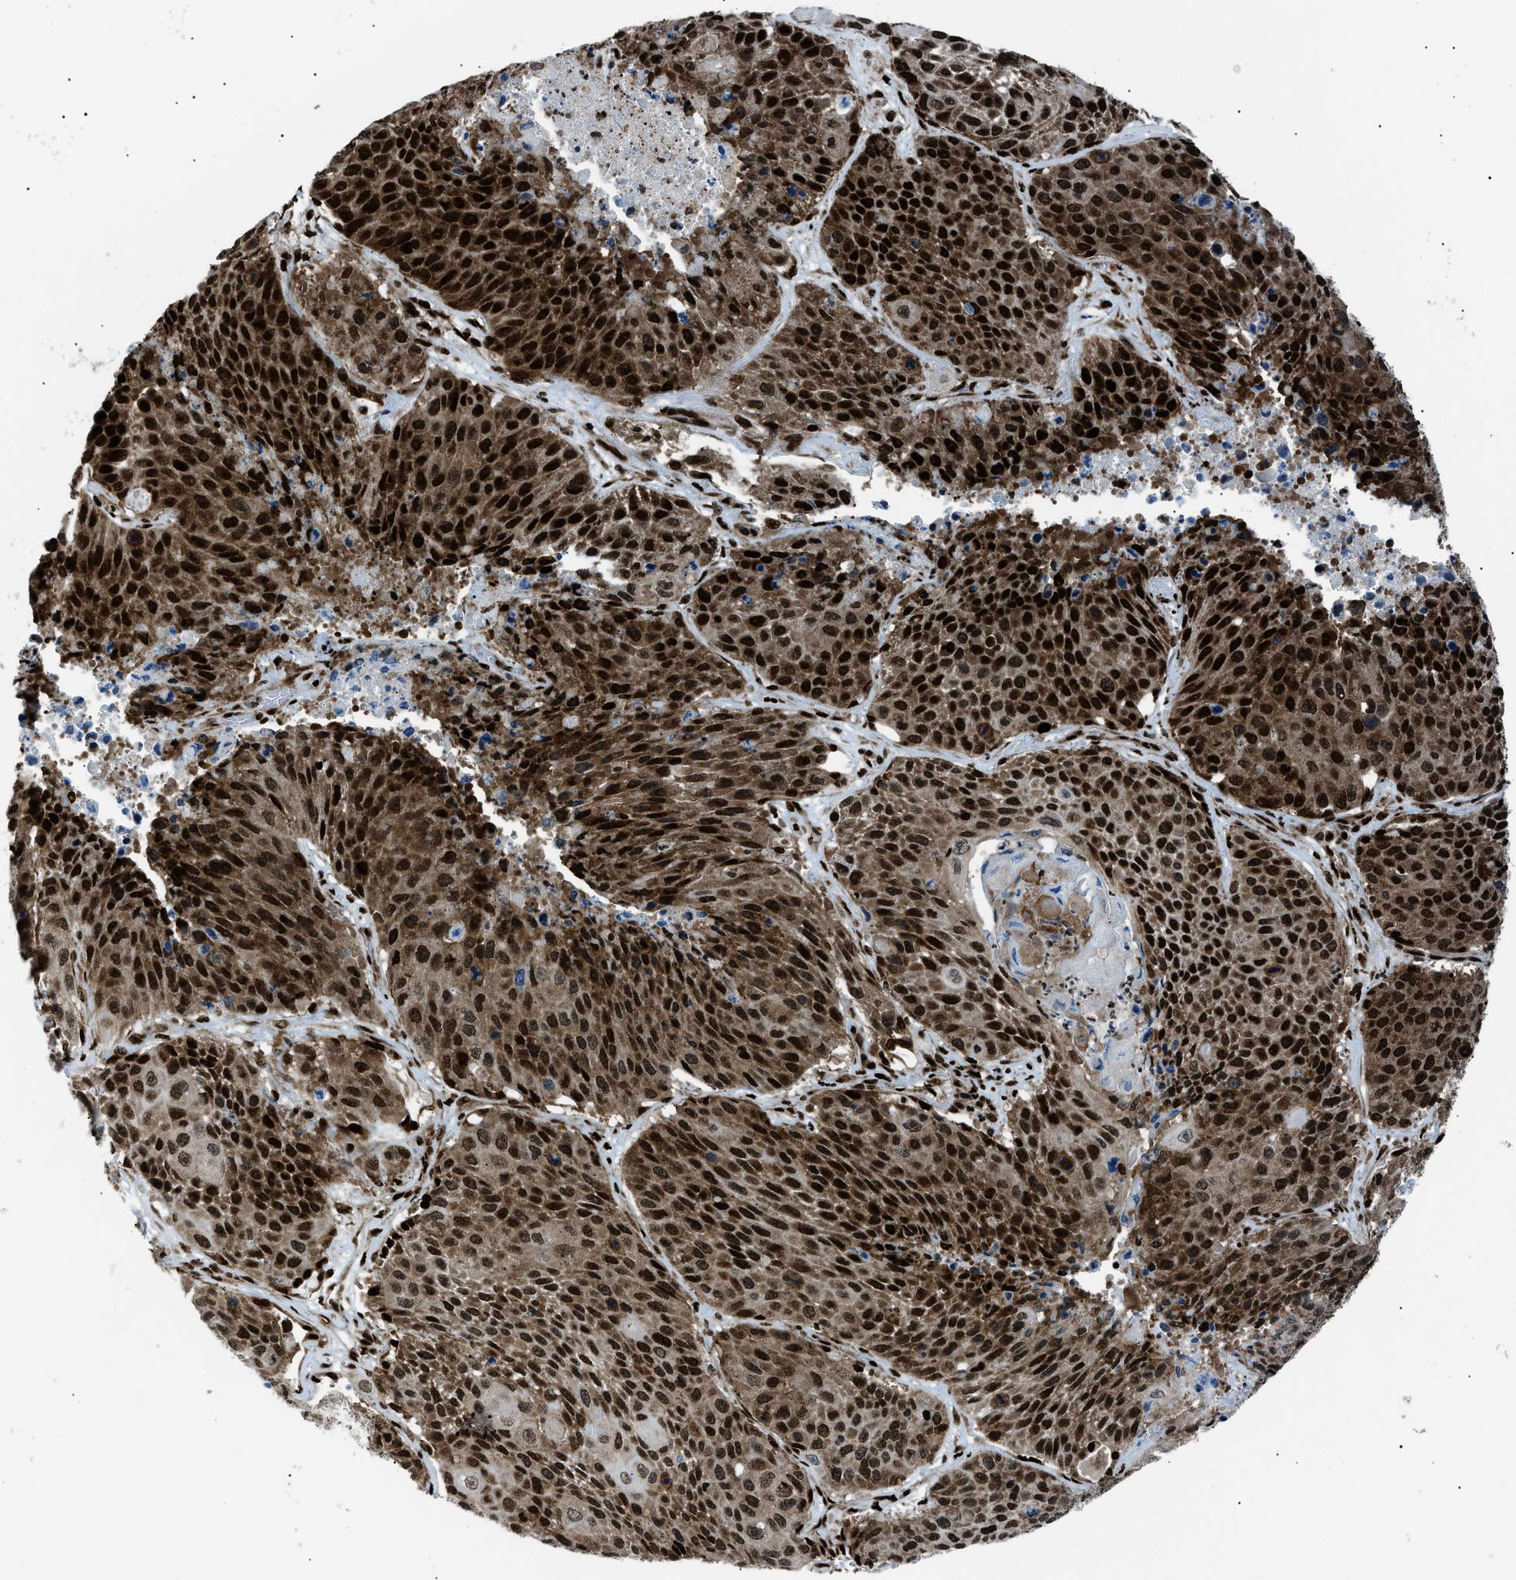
{"staining": {"intensity": "strong", "quantity": ">75%", "location": "cytoplasmic/membranous,nuclear"}, "tissue": "lung cancer", "cell_type": "Tumor cells", "image_type": "cancer", "snomed": [{"axis": "morphology", "description": "Squamous cell carcinoma, NOS"}, {"axis": "topography", "description": "Lung"}], "caption": "The image shows staining of lung cancer (squamous cell carcinoma), revealing strong cytoplasmic/membranous and nuclear protein expression (brown color) within tumor cells.", "gene": "HNRNPK", "patient": {"sex": "male", "age": 61}}